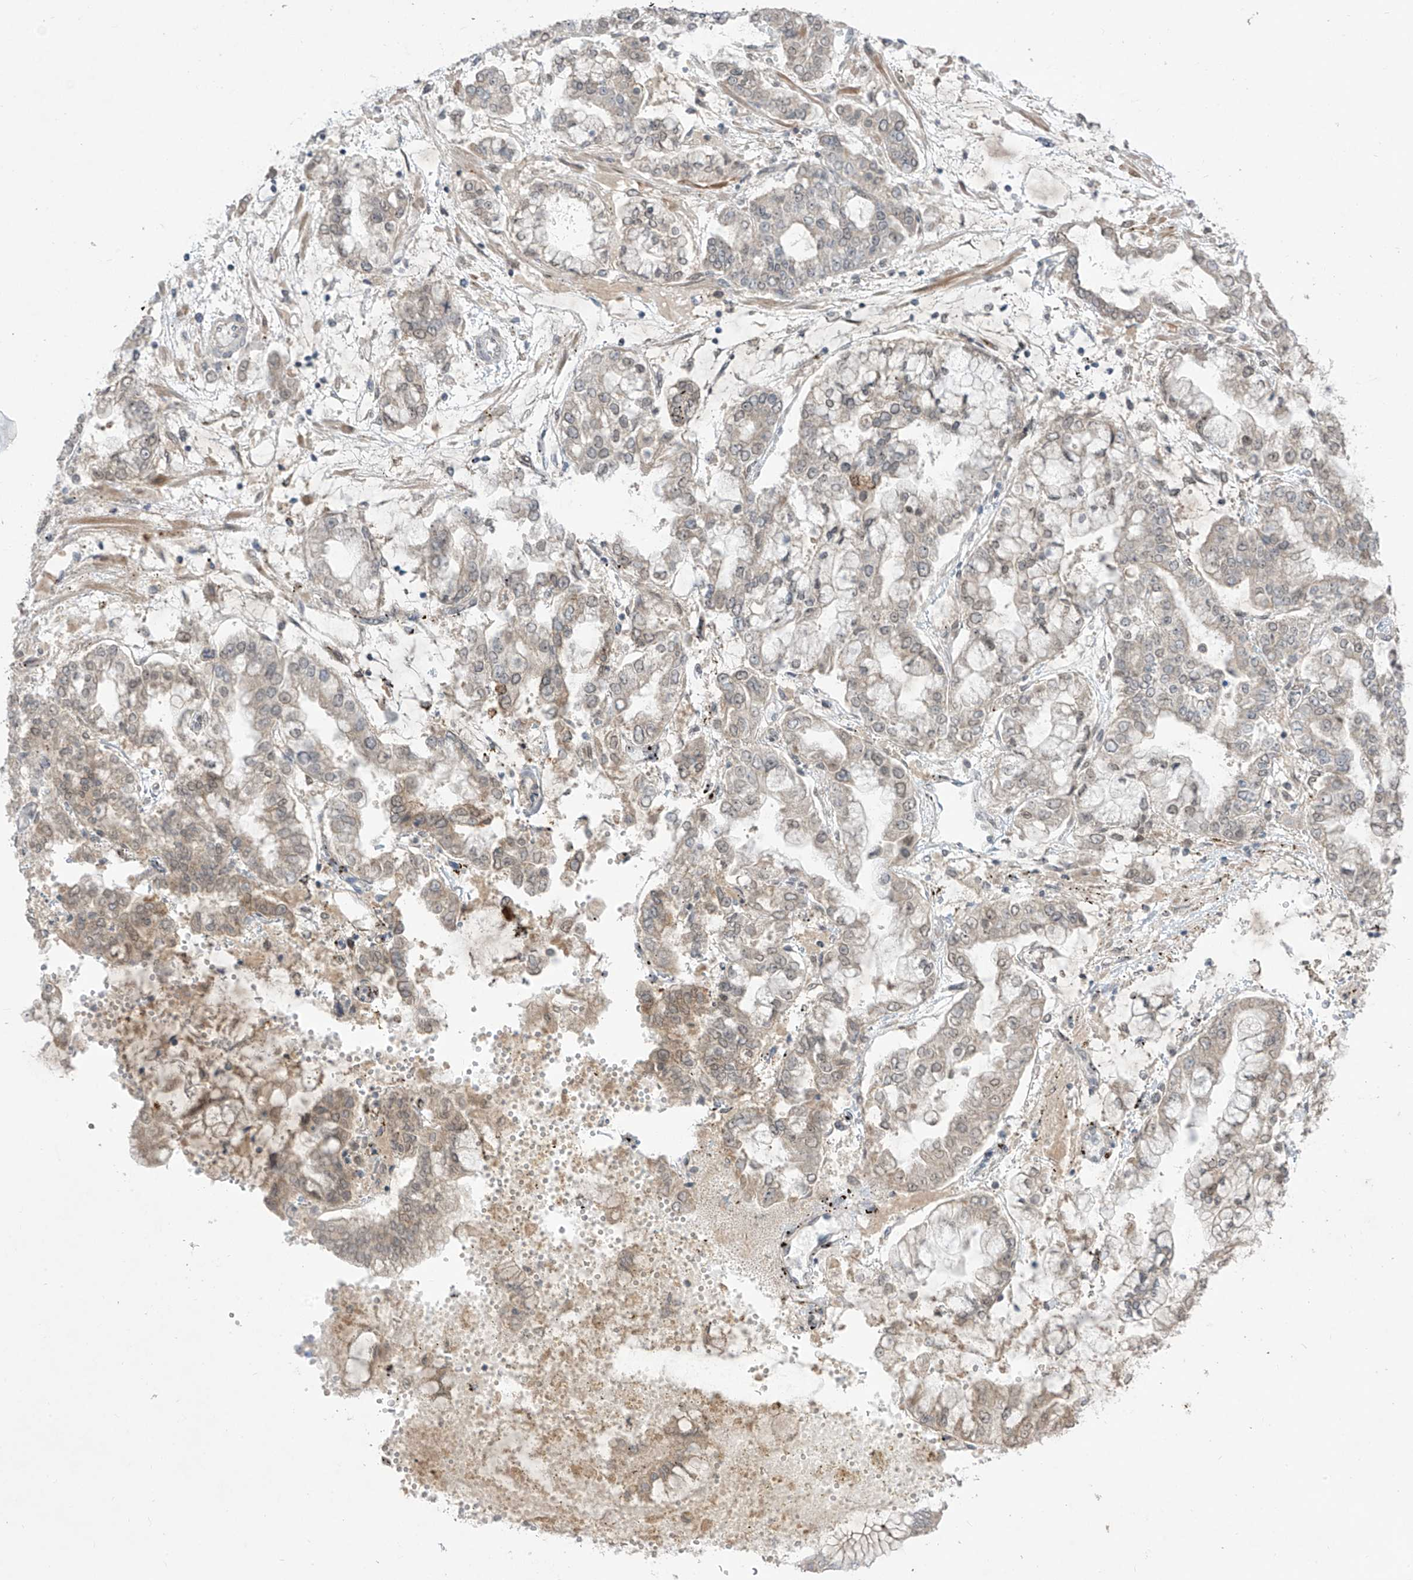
{"staining": {"intensity": "weak", "quantity": "<25%", "location": "nuclear"}, "tissue": "stomach cancer", "cell_type": "Tumor cells", "image_type": "cancer", "snomed": [{"axis": "morphology", "description": "Normal tissue, NOS"}, {"axis": "morphology", "description": "Adenocarcinoma, NOS"}, {"axis": "topography", "description": "Stomach, upper"}, {"axis": "topography", "description": "Stomach"}], "caption": "Immunohistochemistry of human adenocarcinoma (stomach) demonstrates no expression in tumor cells. Brightfield microscopy of IHC stained with DAB (3,3'-diaminobenzidine) (brown) and hematoxylin (blue), captured at high magnification.", "gene": "OGT", "patient": {"sex": "male", "age": 76}}